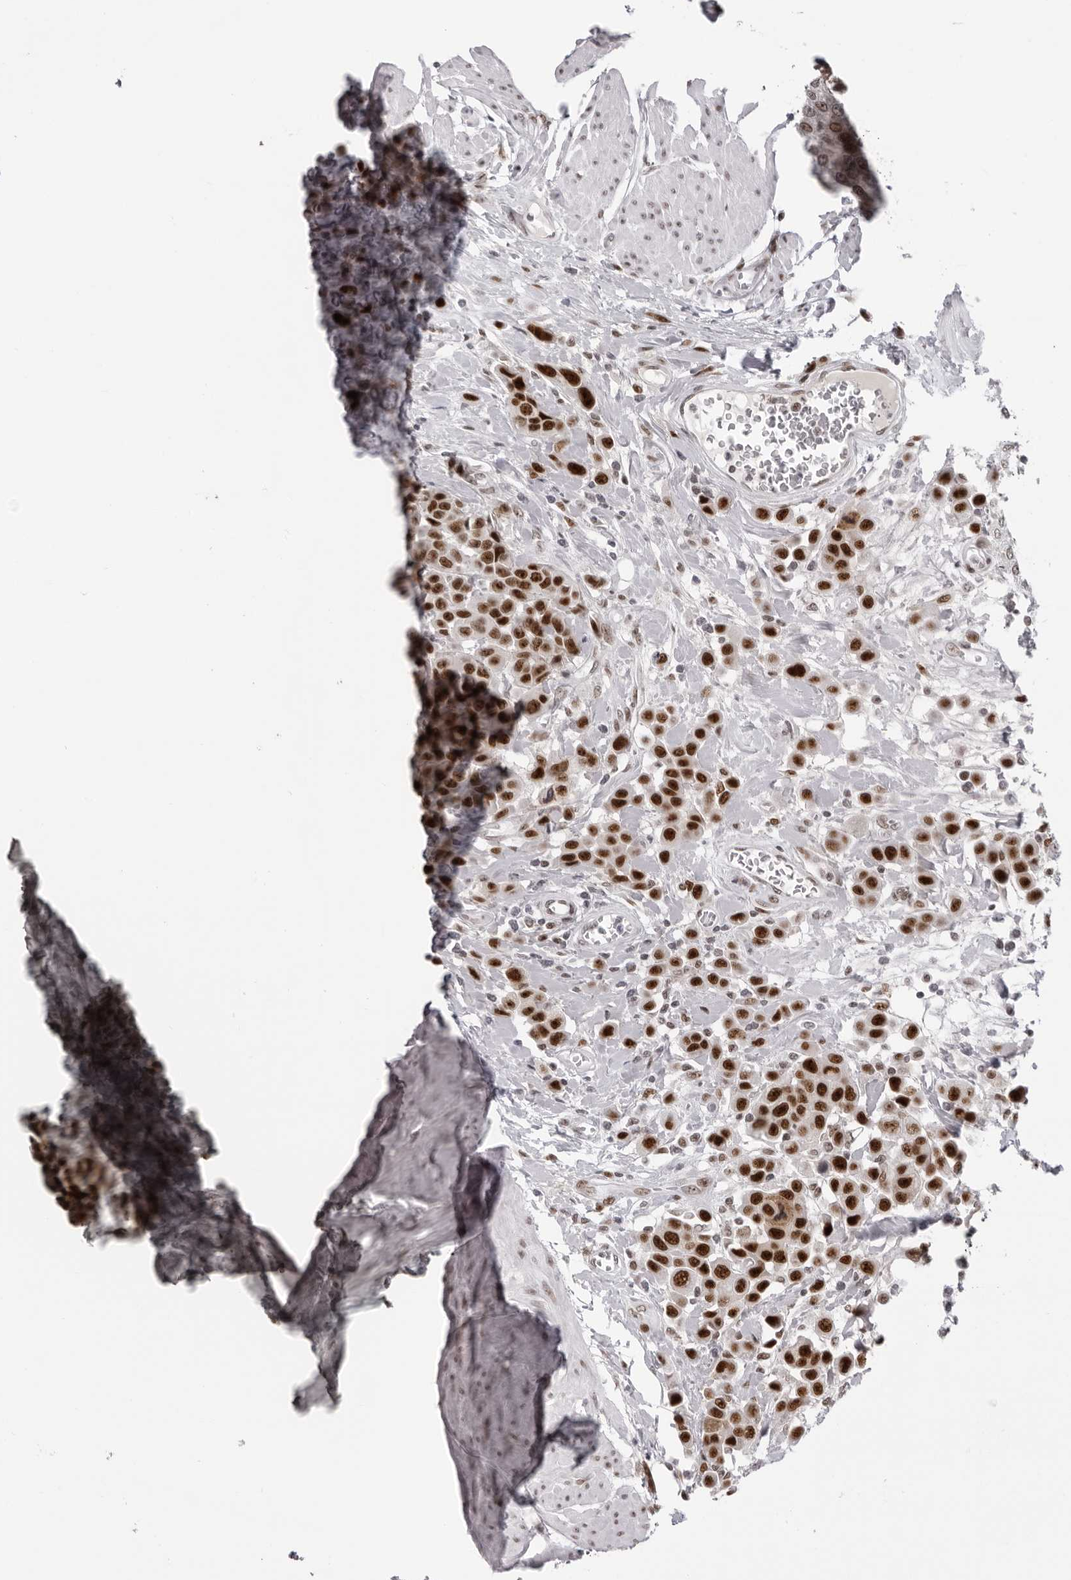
{"staining": {"intensity": "strong", "quantity": ">75%", "location": "nuclear"}, "tissue": "urothelial cancer", "cell_type": "Tumor cells", "image_type": "cancer", "snomed": [{"axis": "morphology", "description": "Urothelial carcinoma, High grade"}, {"axis": "topography", "description": "Urinary bladder"}], "caption": "This micrograph shows urothelial carcinoma (high-grade) stained with IHC to label a protein in brown. The nuclear of tumor cells show strong positivity for the protein. Nuclei are counter-stained blue.", "gene": "HEXIM2", "patient": {"sex": "male", "age": 50}}